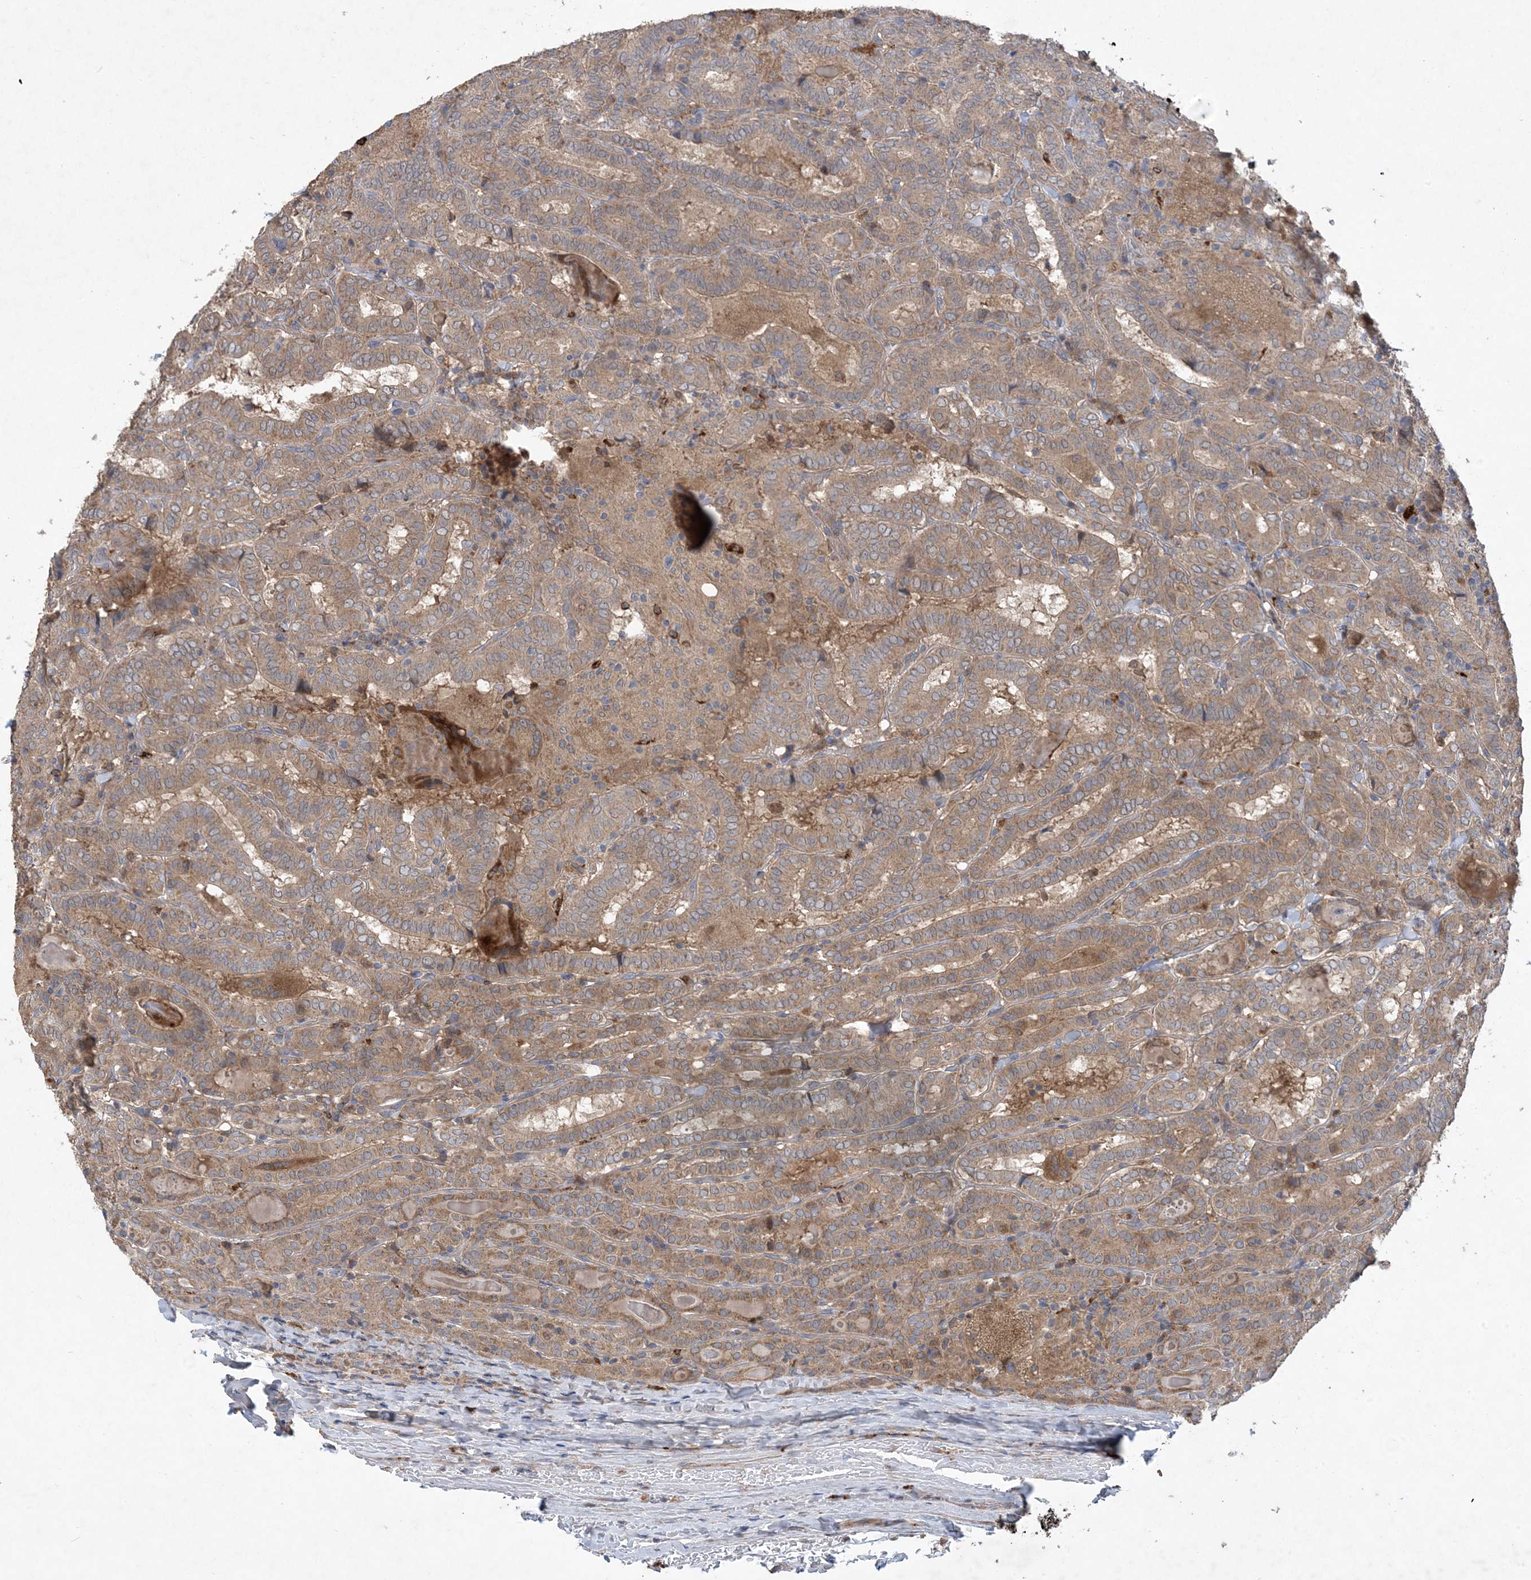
{"staining": {"intensity": "moderate", "quantity": ">75%", "location": "cytoplasmic/membranous"}, "tissue": "thyroid cancer", "cell_type": "Tumor cells", "image_type": "cancer", "snomed": [{"axis": "morphology", "description": "Papillary adenocarcinoma, NOS"}, {"axis": "topography", "description": "Thyroid gland"}], "caption": "A brown stain labels moderate cytoplasmic/membranous positivity of a protein in thyroid papillary adenocarcinoma tumor cells.", "gene": "MASP2", "patient": {"sex": "female", "age": 72}}